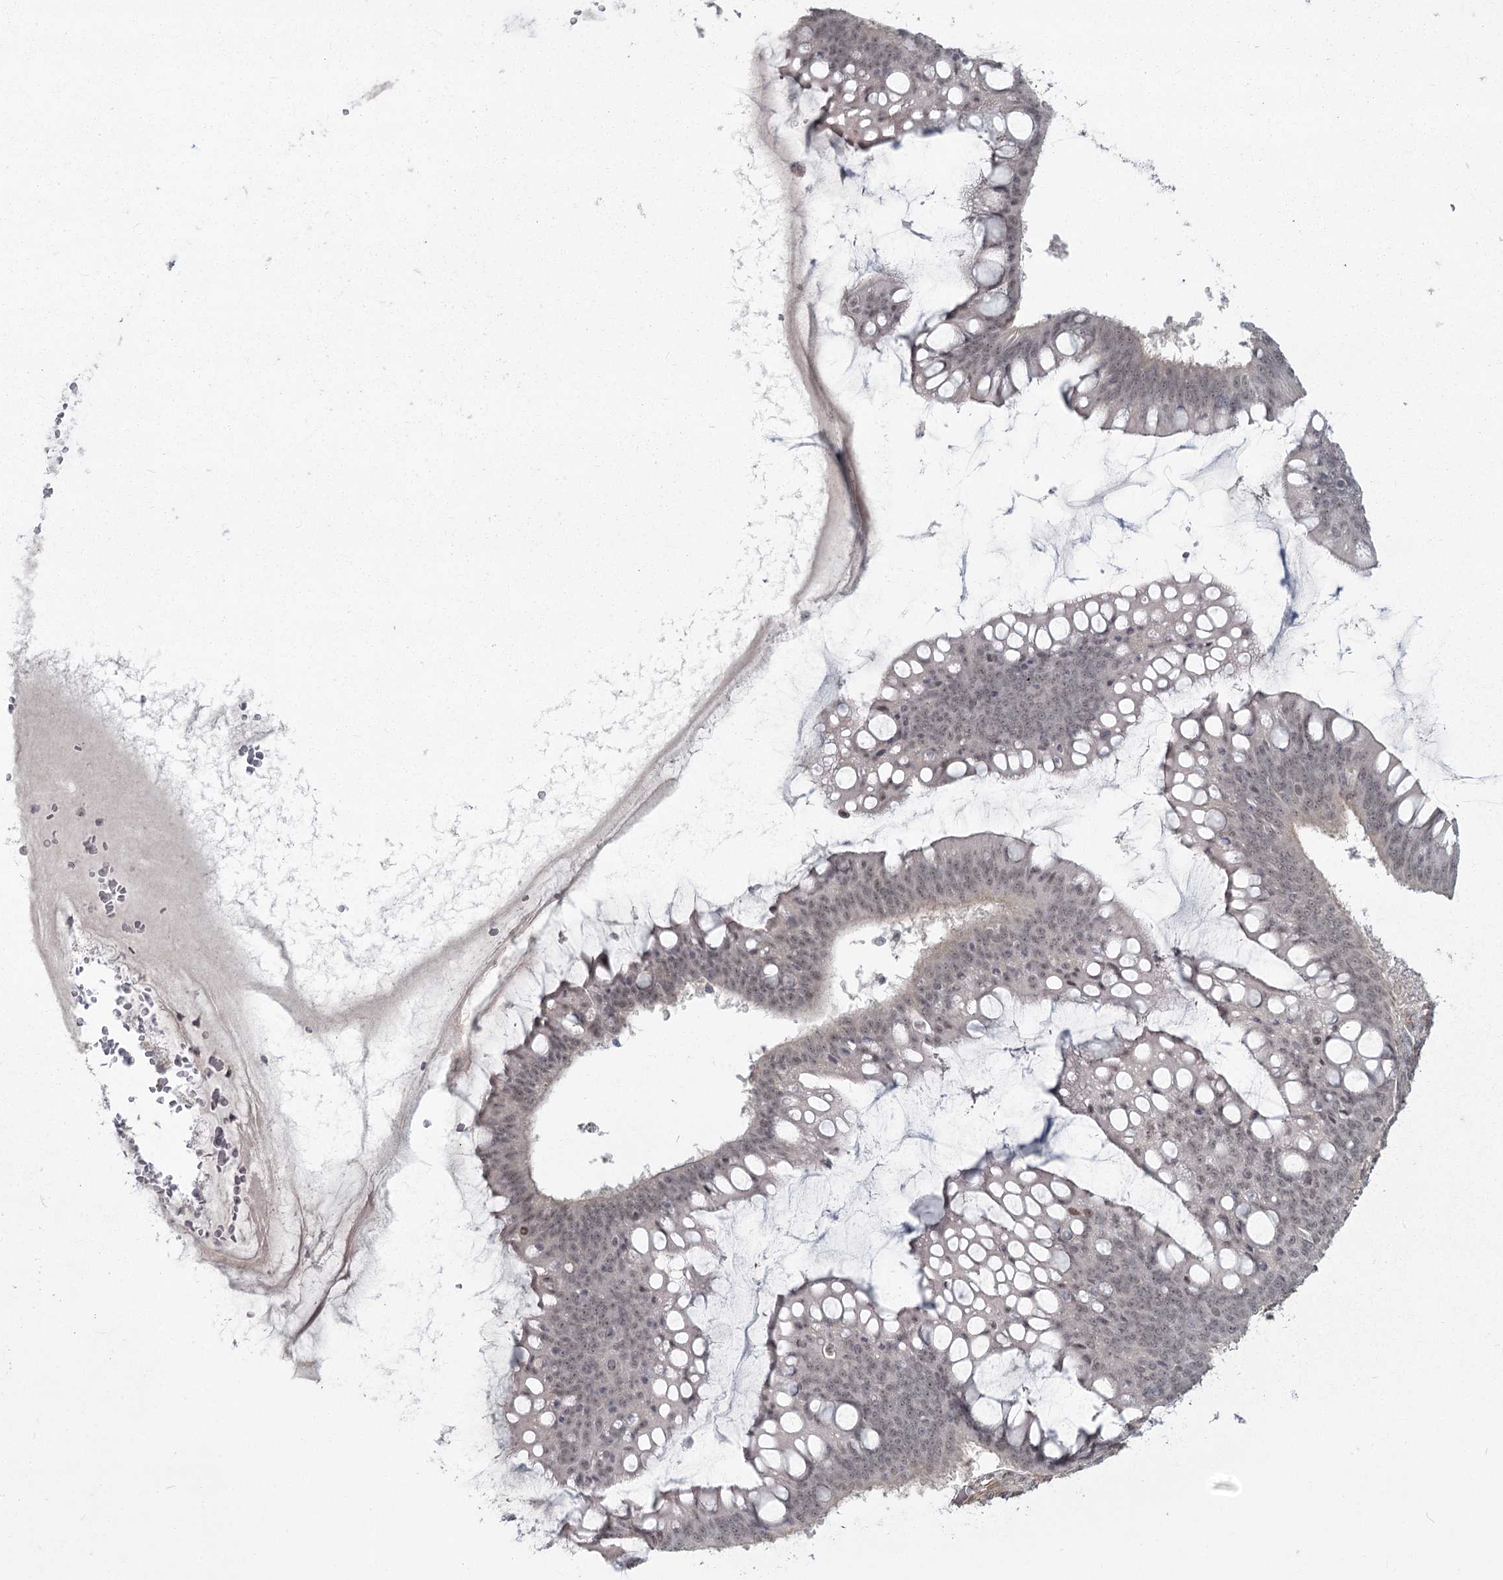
{"staining": {"intensity": "weak", "quantity": ">75%", "location": "nuclear"}, "tissue": "ovarian cancer", "cell_type": "Tumor cells", "image_type": "cancer", "snomed": [{"axis": "morphology", "description": "Cystadenocarcinoma, mucinous, NOS"}, {"axis": "topography", "description": "Ovary"}], "caption": "Weak nuclear positivity for a protein is appreciated in approximately >75% of tumor cells of ovarian mucinous cystadenocarcinoma using immunohistochemistry (IHC).", "gene": "AP2M1", "patient": {"sex": "female", "age": 73}}